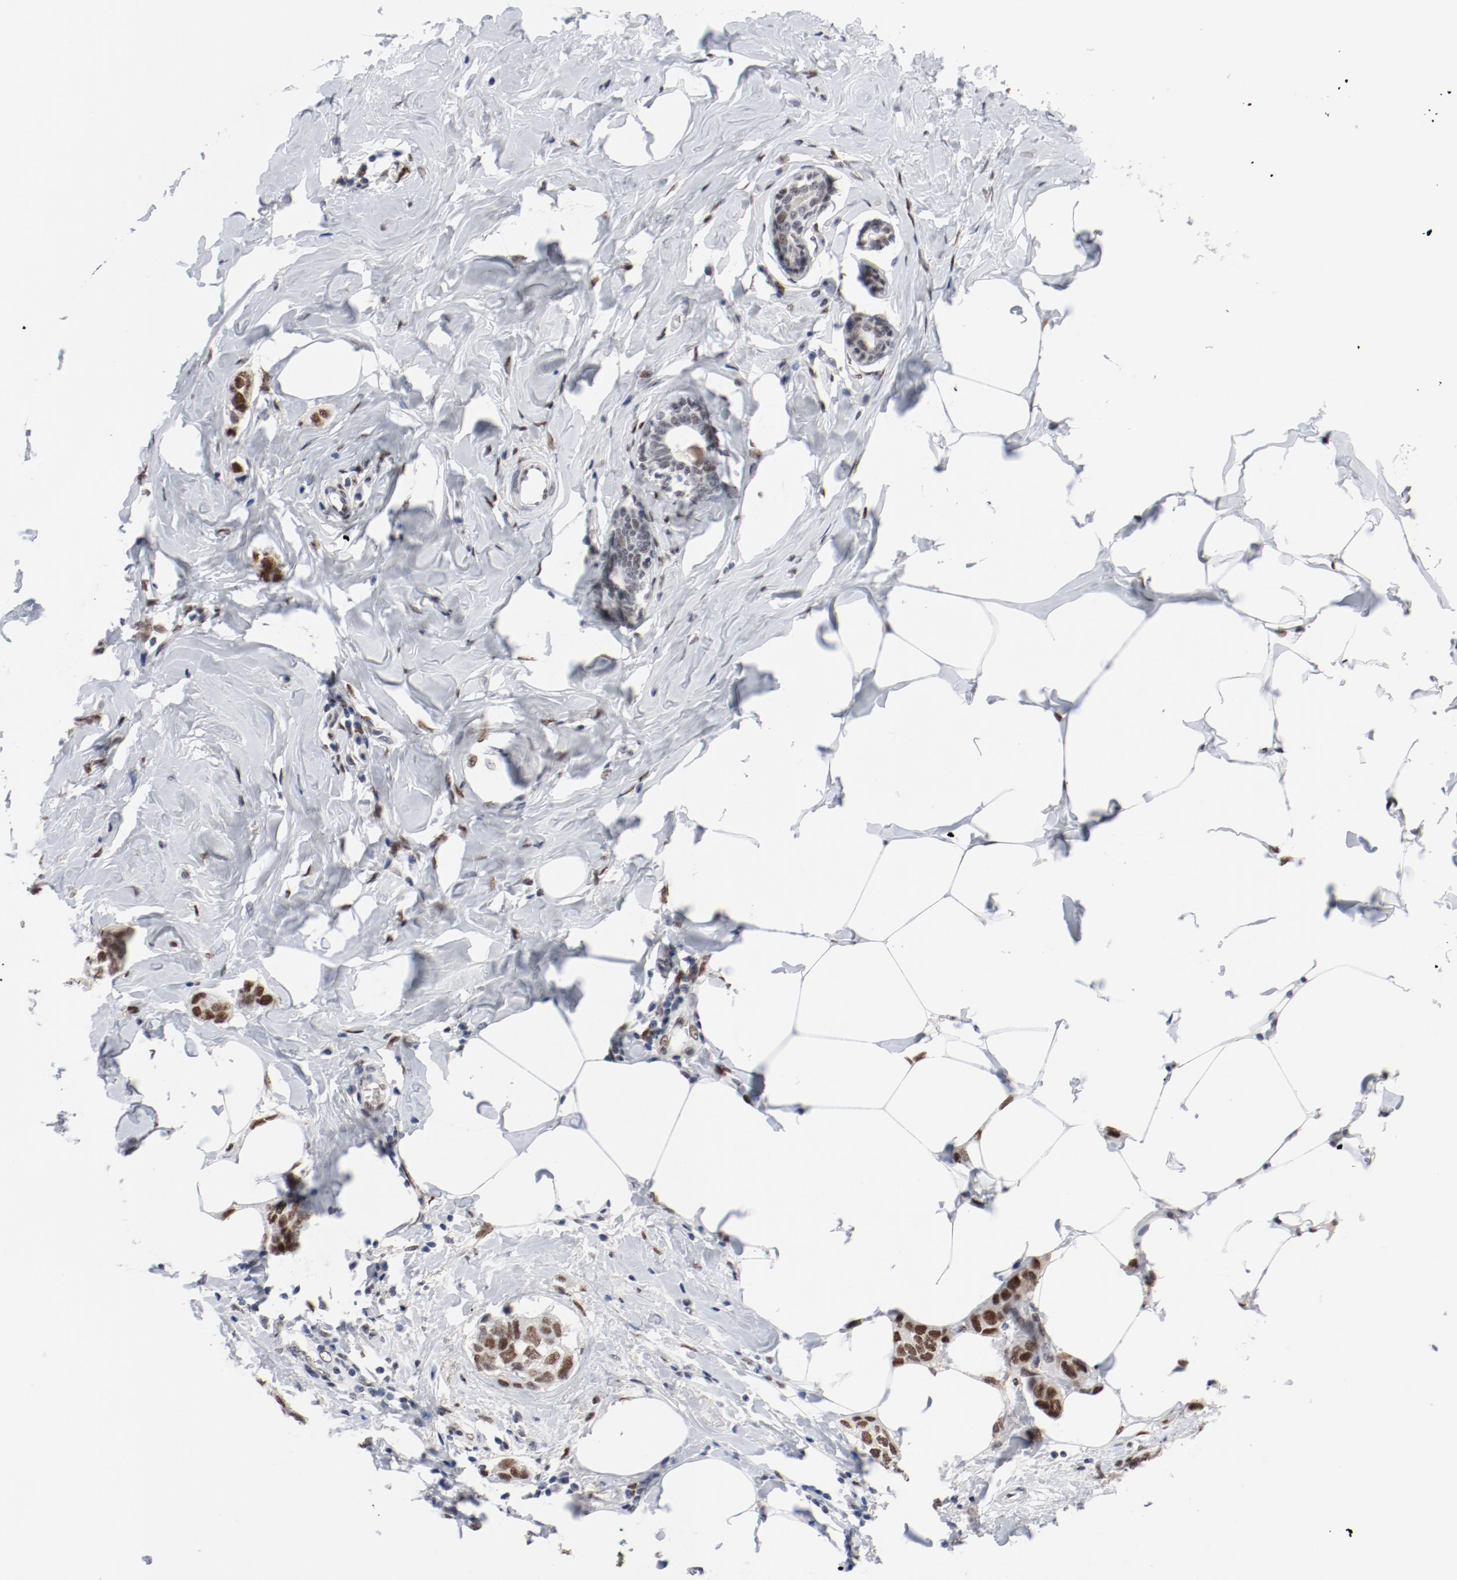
{"staining": {"intensity": "moderate", "quantity": ">75%", "location": "nuclear"}, "tissue": "breast cancer", "cell_type": "Tumor cells", "image_type": "cancer", "snomed": [{"axis": "morphology", "description": "Normal tissue, NOS"}, {"axis": "morphology", "description": "Duct carcinoma"}, {"axis": "topography", "description": "Breast"}], "caption": "Protein analysis of breast cancer (infiltrating ductal carcinoma) tissue displays moderate nuclear staining in approximately >75% of tumor cells.", "gene": "ARNT", "patient": {"sex": "female", "age": 50}}